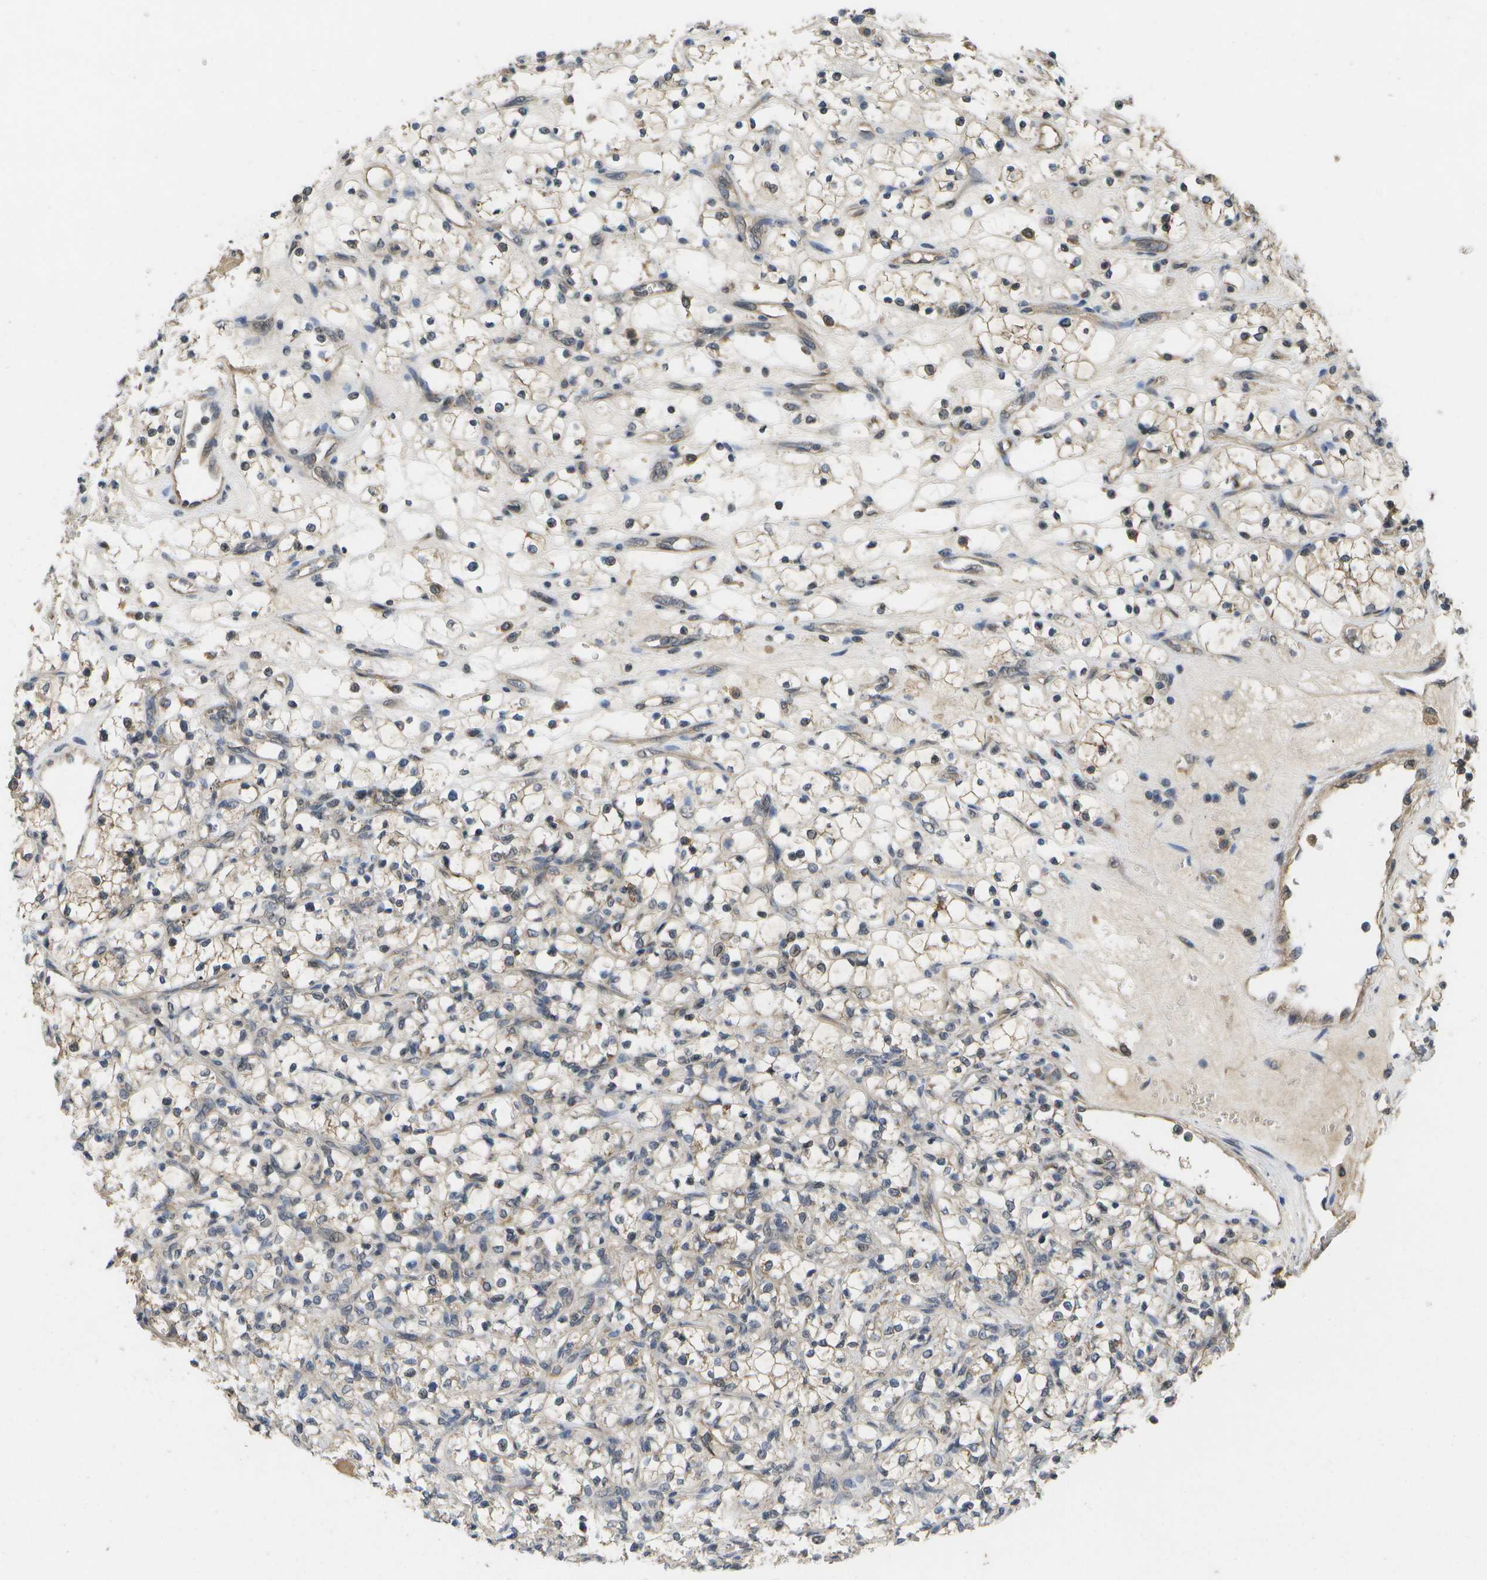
{"staining": {"intensity": "negative", "quantity": "none", "location": "none"}, "tissue": "renal cancer", "cell_type": "Tumor cells", "image_type": "cancer", "snomed": [{"axis": "morphology", "description": "Adenocarcinoma, NOS"}, {"axis": "topography", "description": "Kidney"}], "caption": "Immunohistochemistry (IHC) micrograph of neoplastic tissue: human adenocarcinoma (renal) stained with DAB (3,3'-diaminobenzidine) reveals no significant protein positivity in tumor cells. Brightfield microscopy of IHC stained with DAB (3,3'-diaminobenzidine) (brown) and hematoxylin (blue), captured at high magnification.", "gene": "ALAS1", "patient": {"sex": "female", "age": 69}}